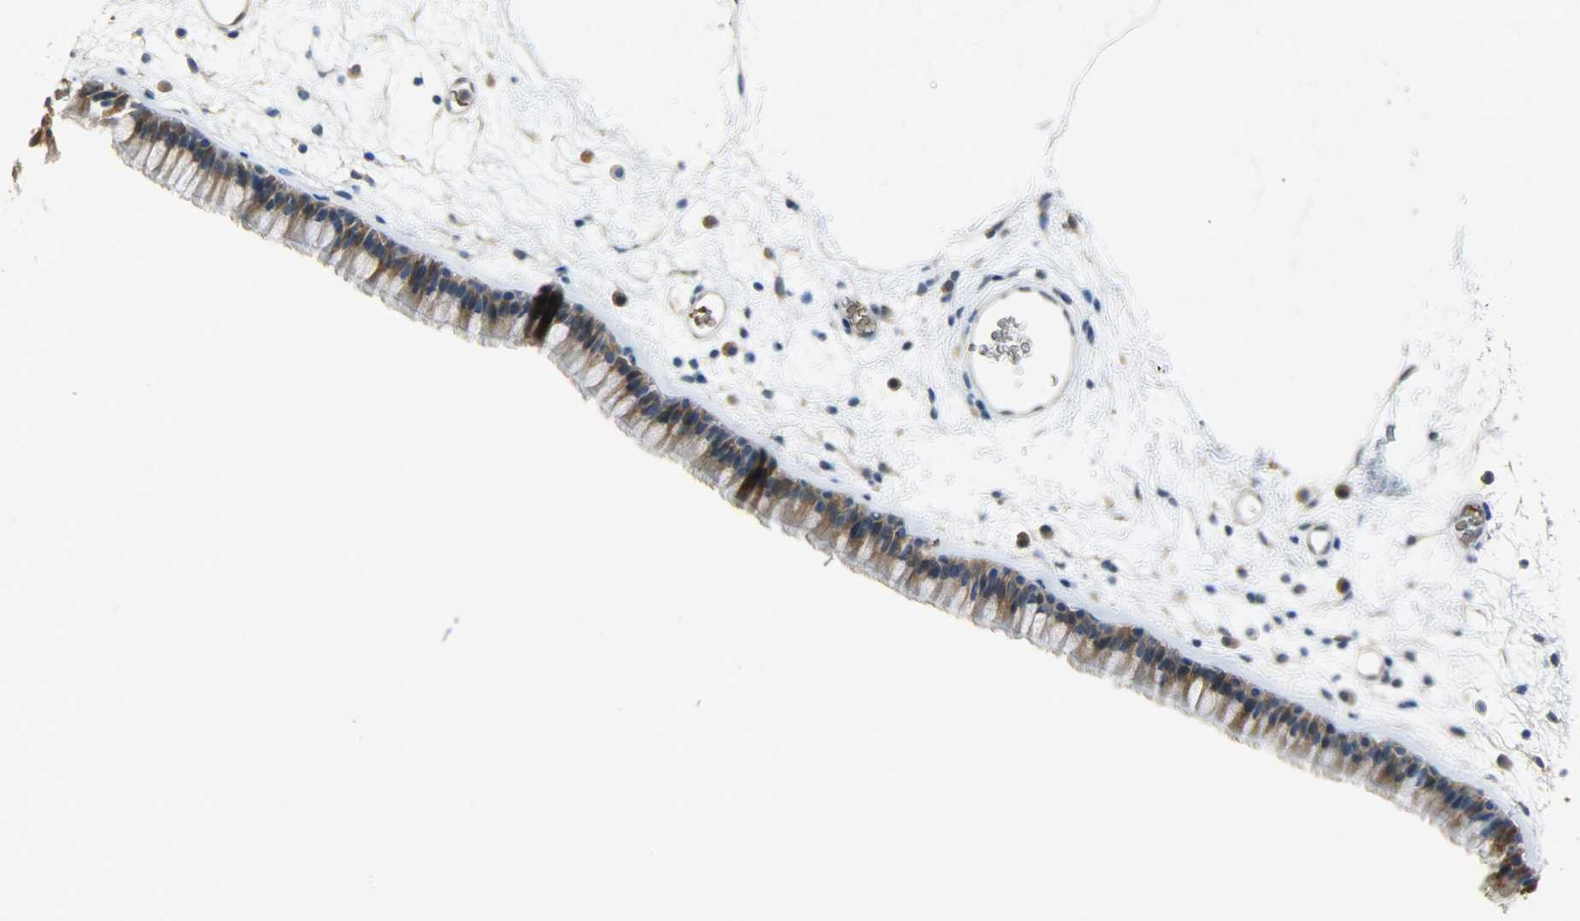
{"staining": {"intensity": "moderate", "quantity": ">75%", "location": "cytoplasmic/membranous"}, "tissue": "nasopharynx", "cell_type": "Respiratory epithelial cells", "image_type": "normal", "snomed": [{"axis": "morphology", "description": "Normal tissue, NOS"}, {"axis": "morphology", "description": "Inflammation, NOS"}, {"axis": "topography", "description": "Nasopharynx"}], "caption": "Immunohistochemistry image of unremarkable nasopharynx stained for a protein (brown), which reveals medium levels of moderate cytoplasmic/membranous expression in about >75% of respiratory epithelial cells.", "gene": "PRMT5", "patient": {"sex": "male", "age": 48}}